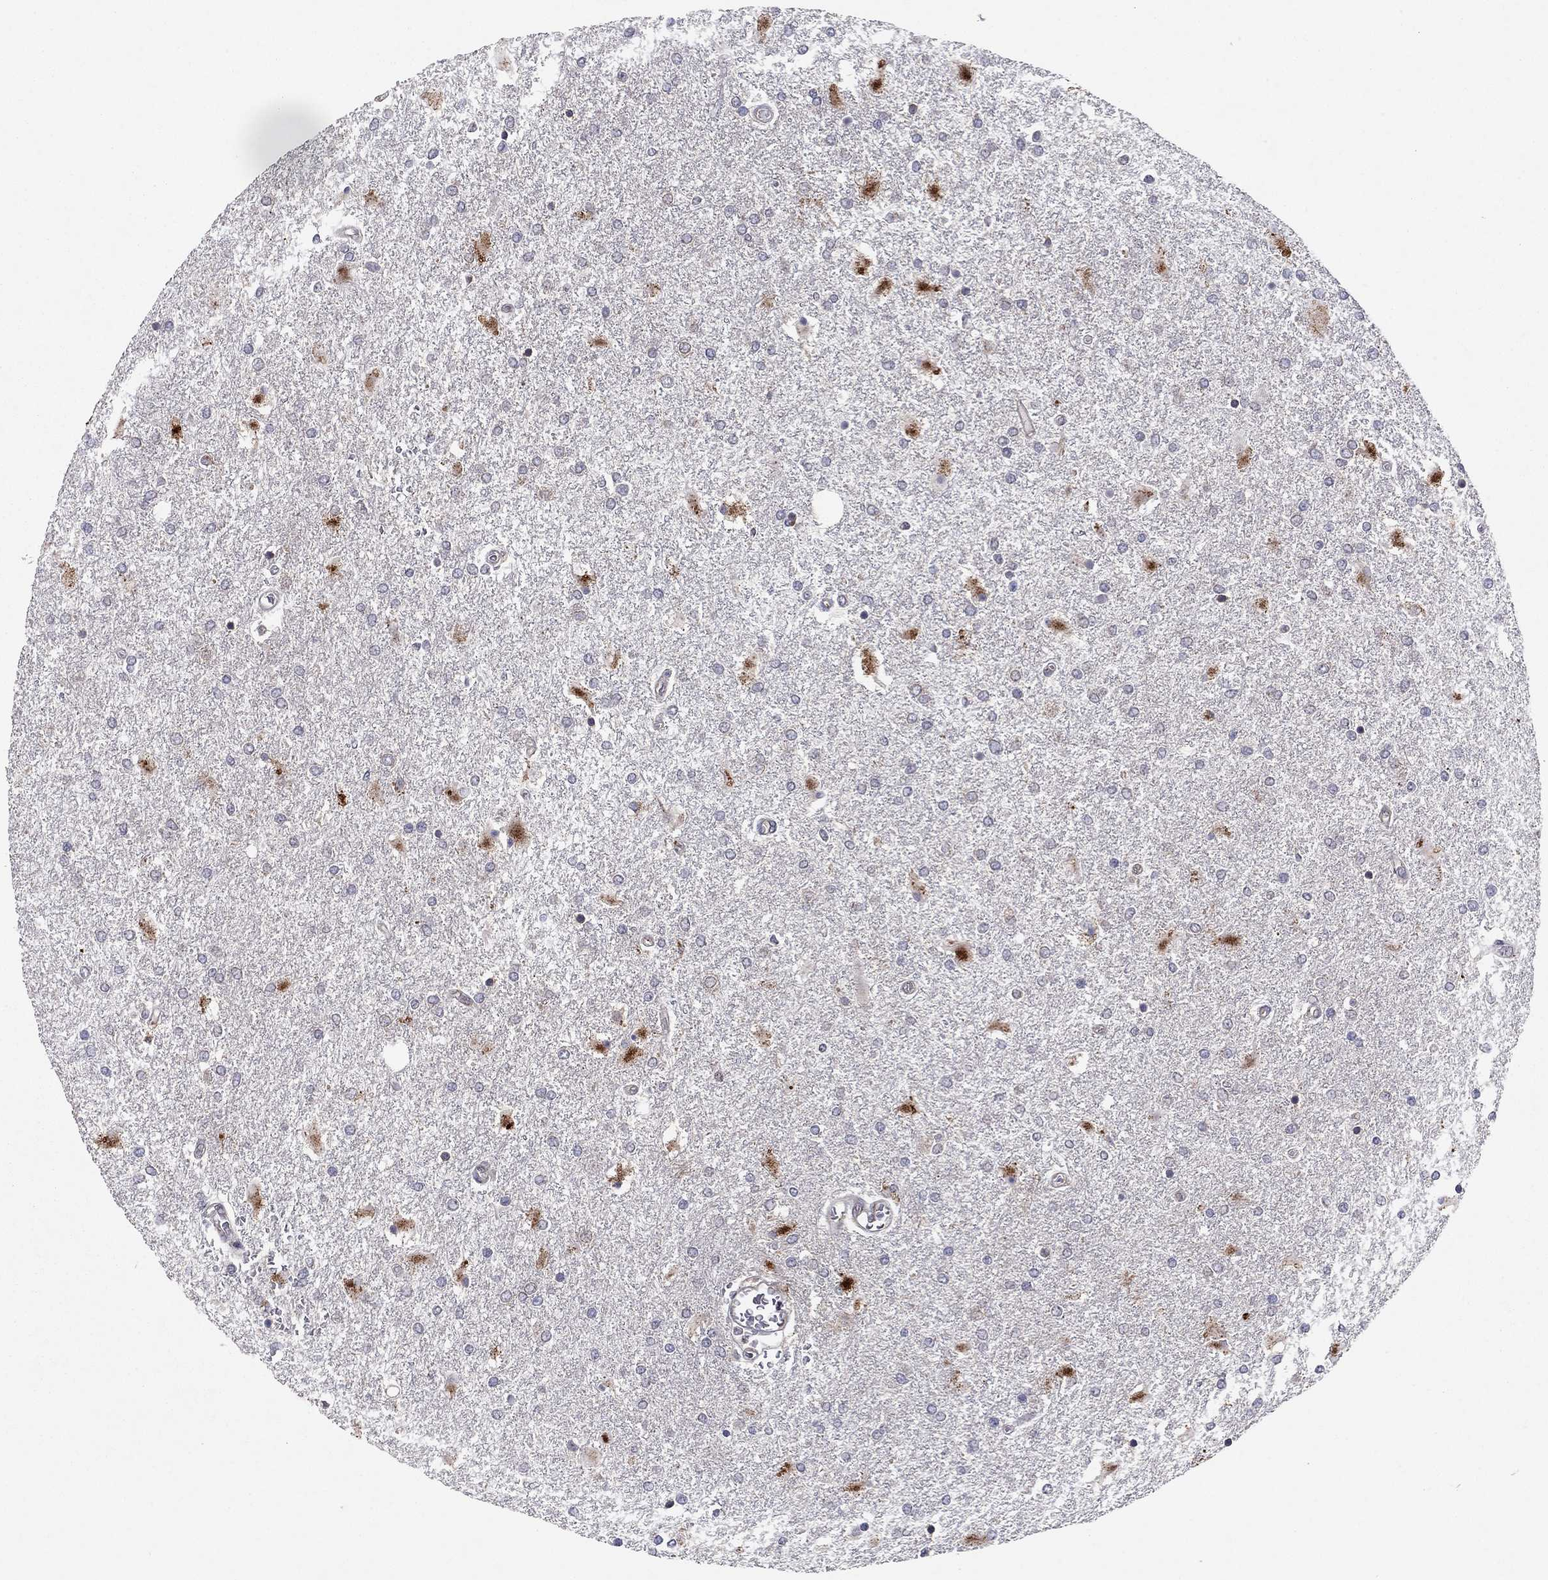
{"staining": {"intensity": "negative", "quantity": "none", "location": "none"}, "tissue": "glioma", "cell_type": "Tumor cells", "image_type": "cancer", "snomed": [{"axis": "morphology", "description": "Glioma, malignant, High grade"}, {"axis": "topography", "description": "Cerebral cortex"}], "caption": "Histopathology image shows no protein positivity in tumor cells of malignant glioma (high-grade) tissue.", "gene": "YIF1A", "patient": {"sex": "male", "age": 79}}